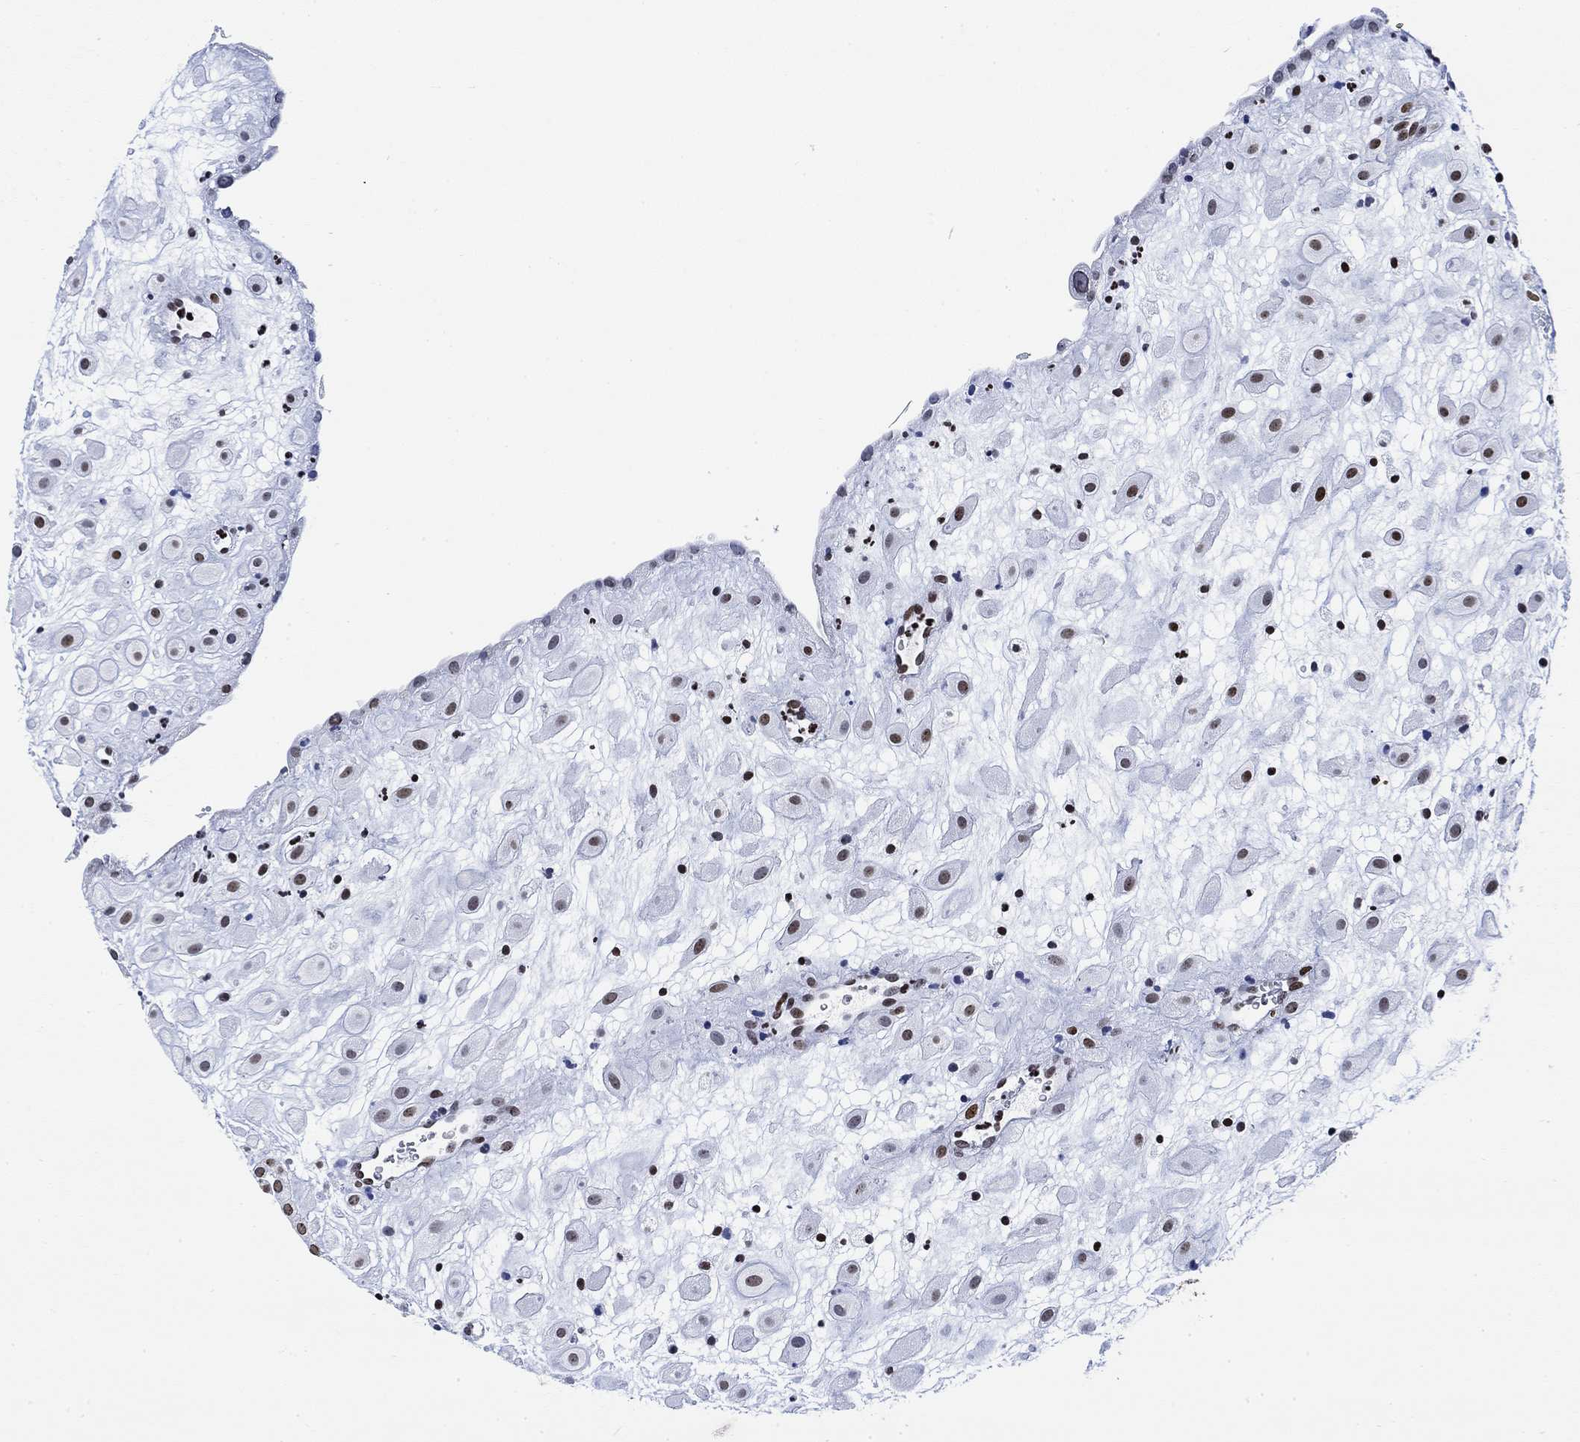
{"staining": {"intensity": "moderate", "quantity": "<25%", "location": "nuclear"}, "tissue": "placenta", "cell_type": "Decidual cells", "image_type": "normal", "snomed": [{"axis": "morphology", "description": "Normal tissue, NOS"}, {"axis": "topography", "description": "Placenta"}], "caption": "The micrograph shows staining of normal placenta, revealing moderate nuclear protein expression (brown color) within decidual cells.", "gene": "H1", "patient": {"sex": "female", "age": 24}}